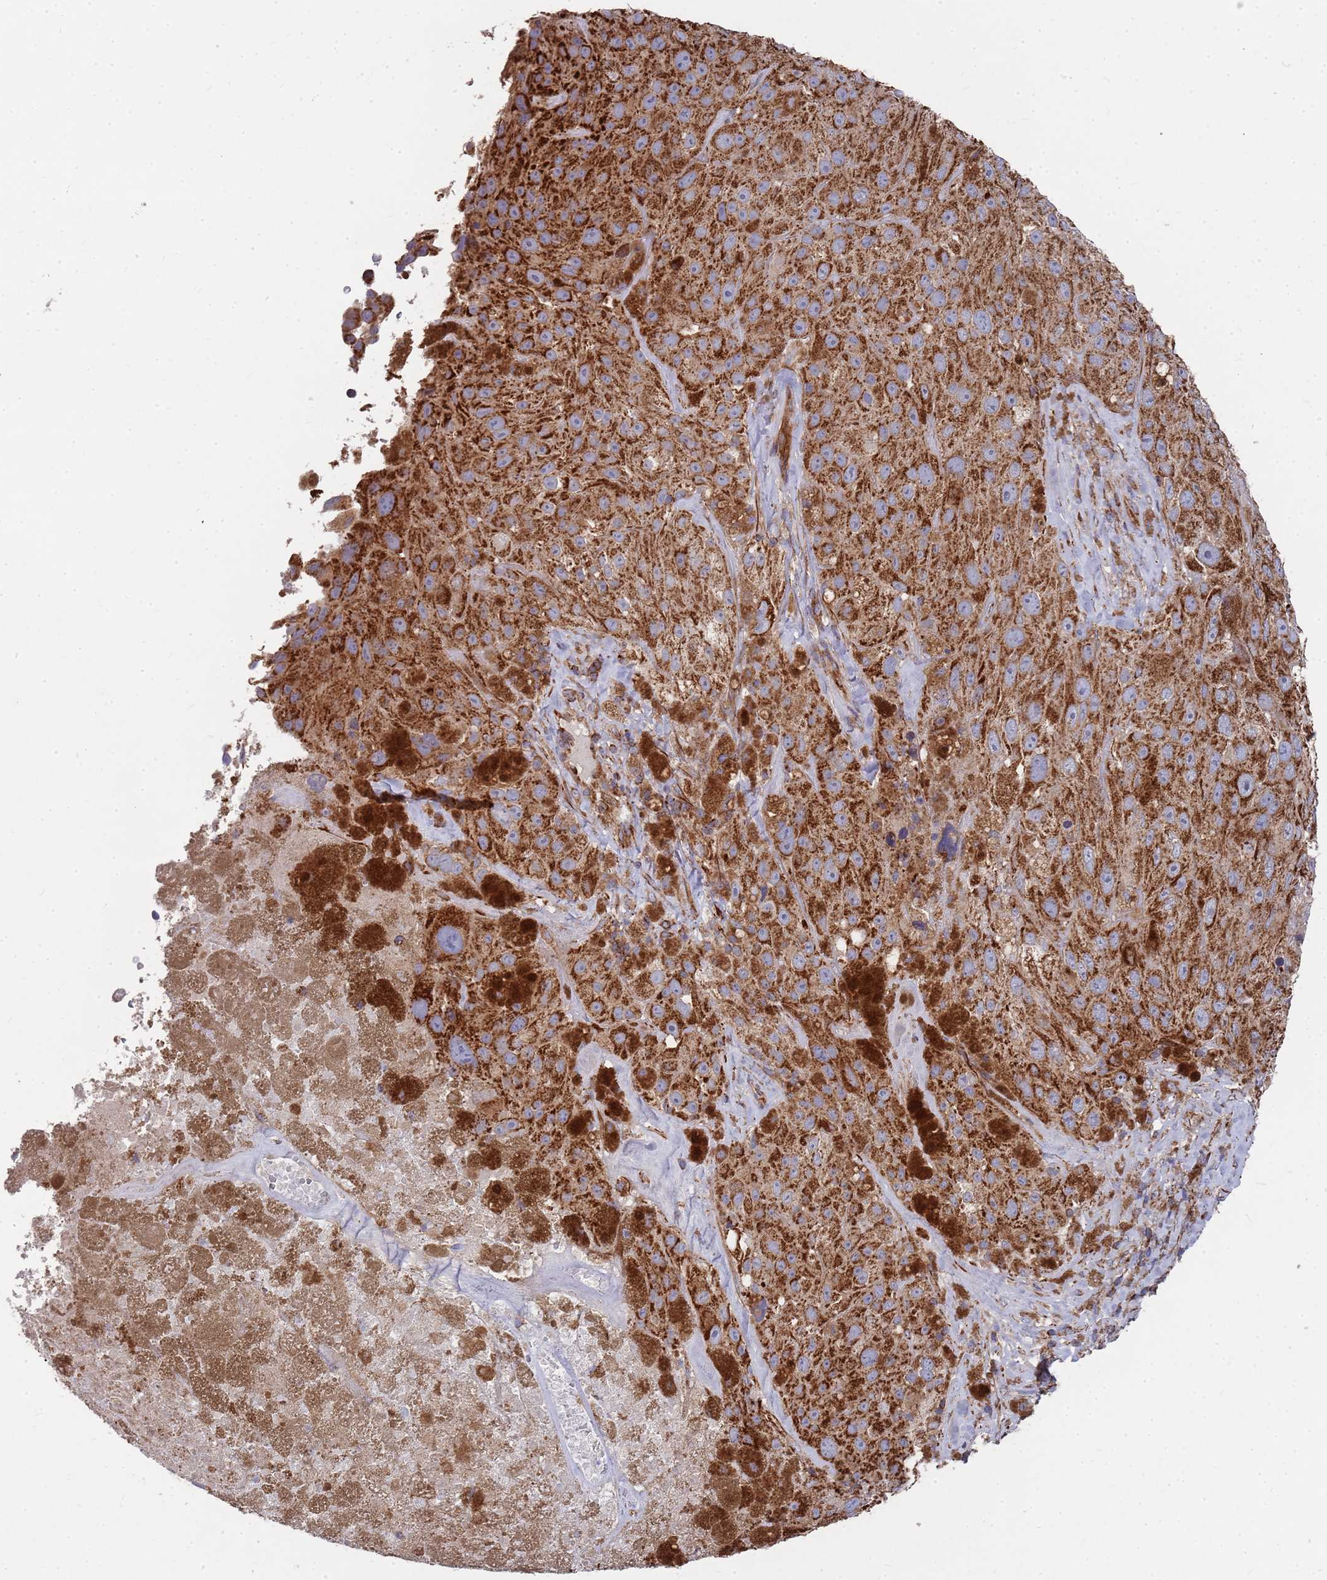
{"staining": {"intensity": "strong", "quantity": ">75%", "location": "cytoplasmic/membranous"}, "tissue": "melanoma", "cell_type": "Tumor cells", "image_type": "cancer", "snomed": [{"axis": "morphology", "description": "Malignant melanoma, Metastatic site"}, {"axis": "topography", "description": "Lymph node"}], "caption": "Melanoma was stained to show a protein in brown. There is high levels of strong cytoplasmic/membranous positivity in approximately >75% of tumor cells.", "gene": "WDFY3", "patient": {"sex": "male", "age": 62}}